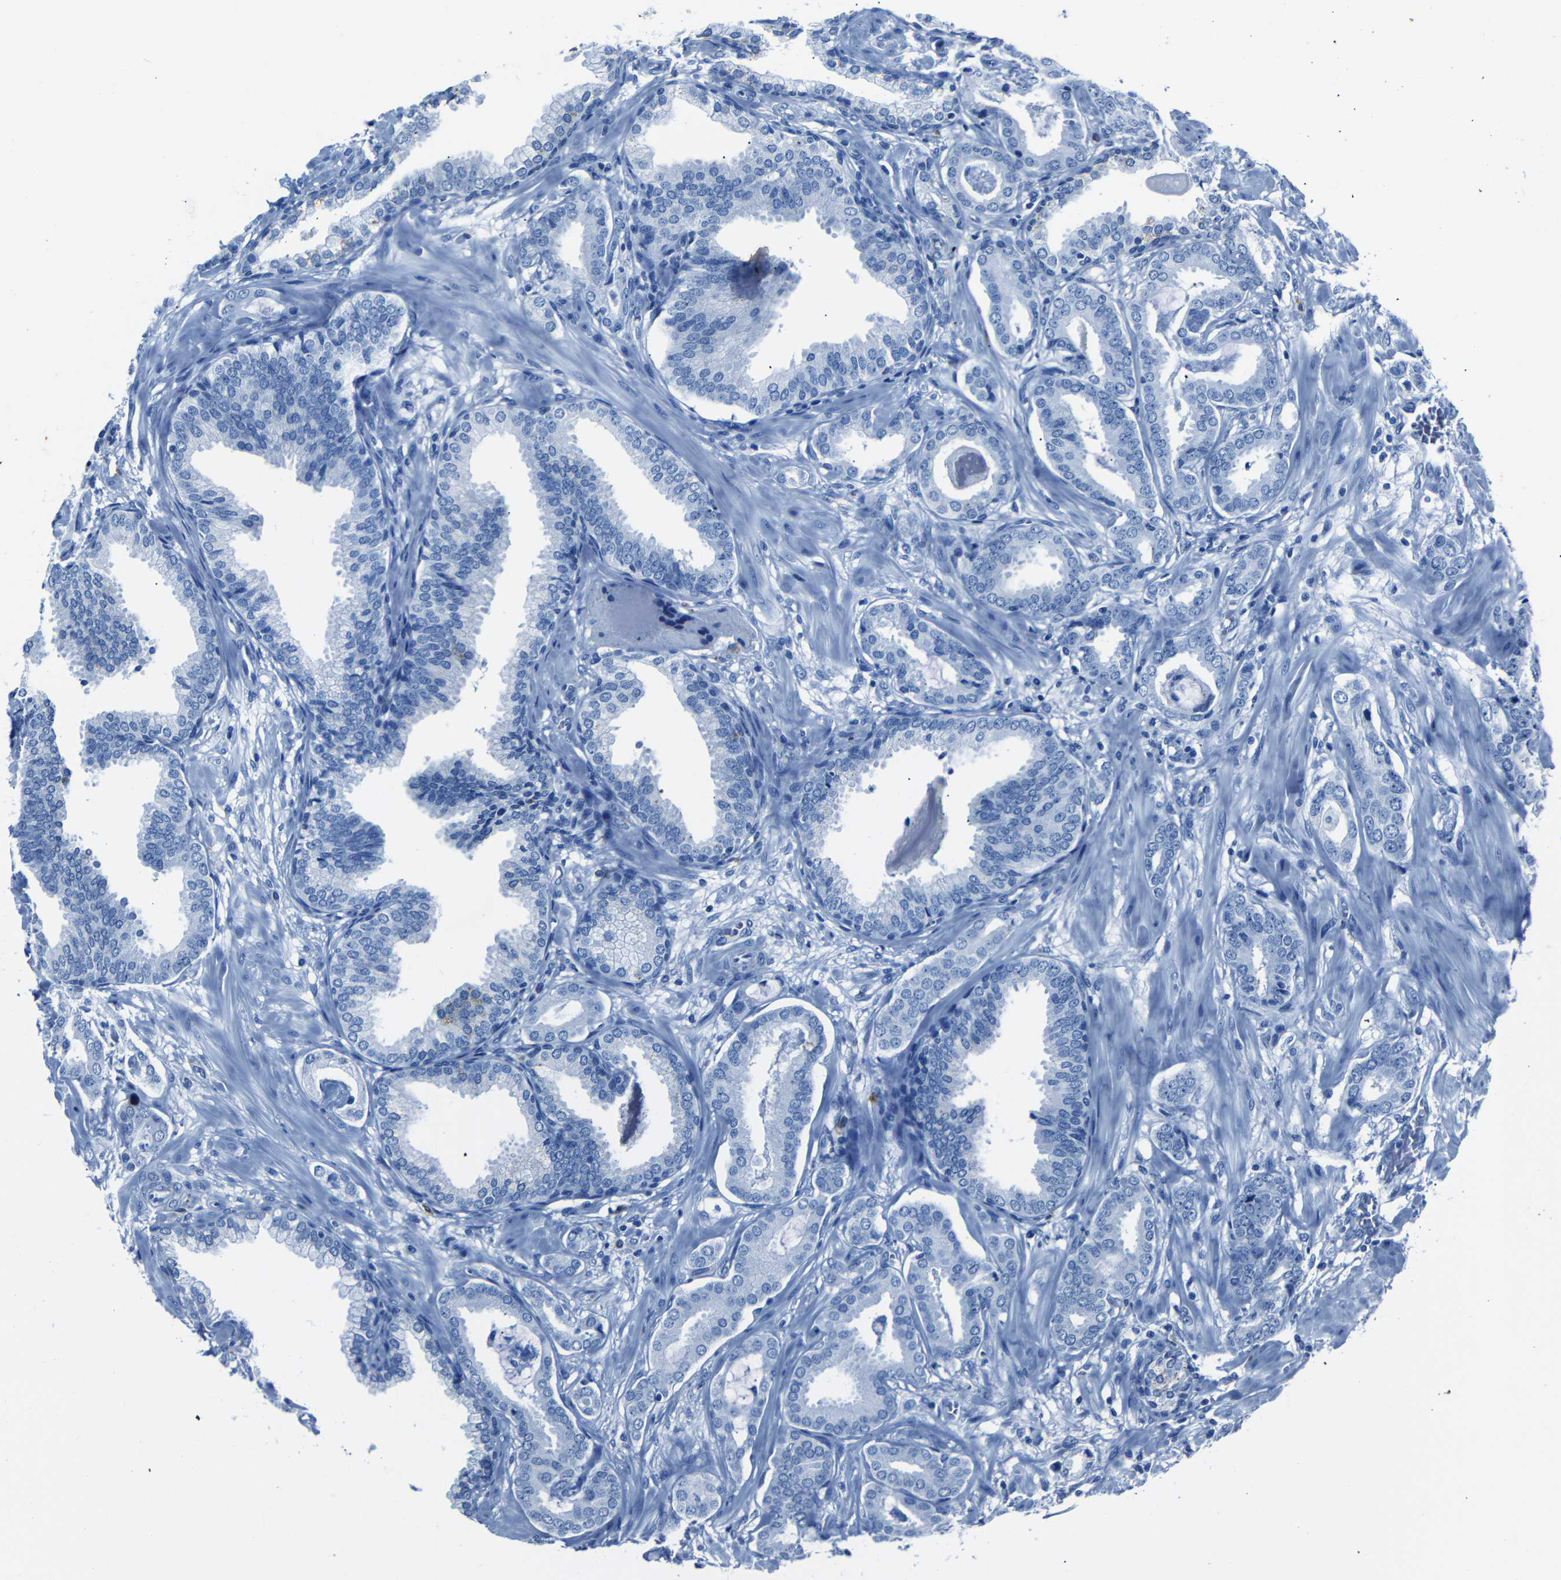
{"staining": {"intensity": "negative", "quantity": "none", "location": "none"}, "tissue": "prostate cancer", "cell_type": "Tumor cells", "image_type": "cancer", "snomed": [{"axis": "morphology", "description": "Adenocarcinoma, Low grade"}, {"axis": "topography", "description": "Prostate"}], "caption": "Immunohistochemical staining of prostate cancer (adenocarcinoma (low-grade)) shows no significant staining in tumor cells. (DAB (3,3'-diaminobenzidine) IHC with hematoxylin counter stain).", "gene": "CLDN11", "patient": {"sex": "male", "age": 53}}